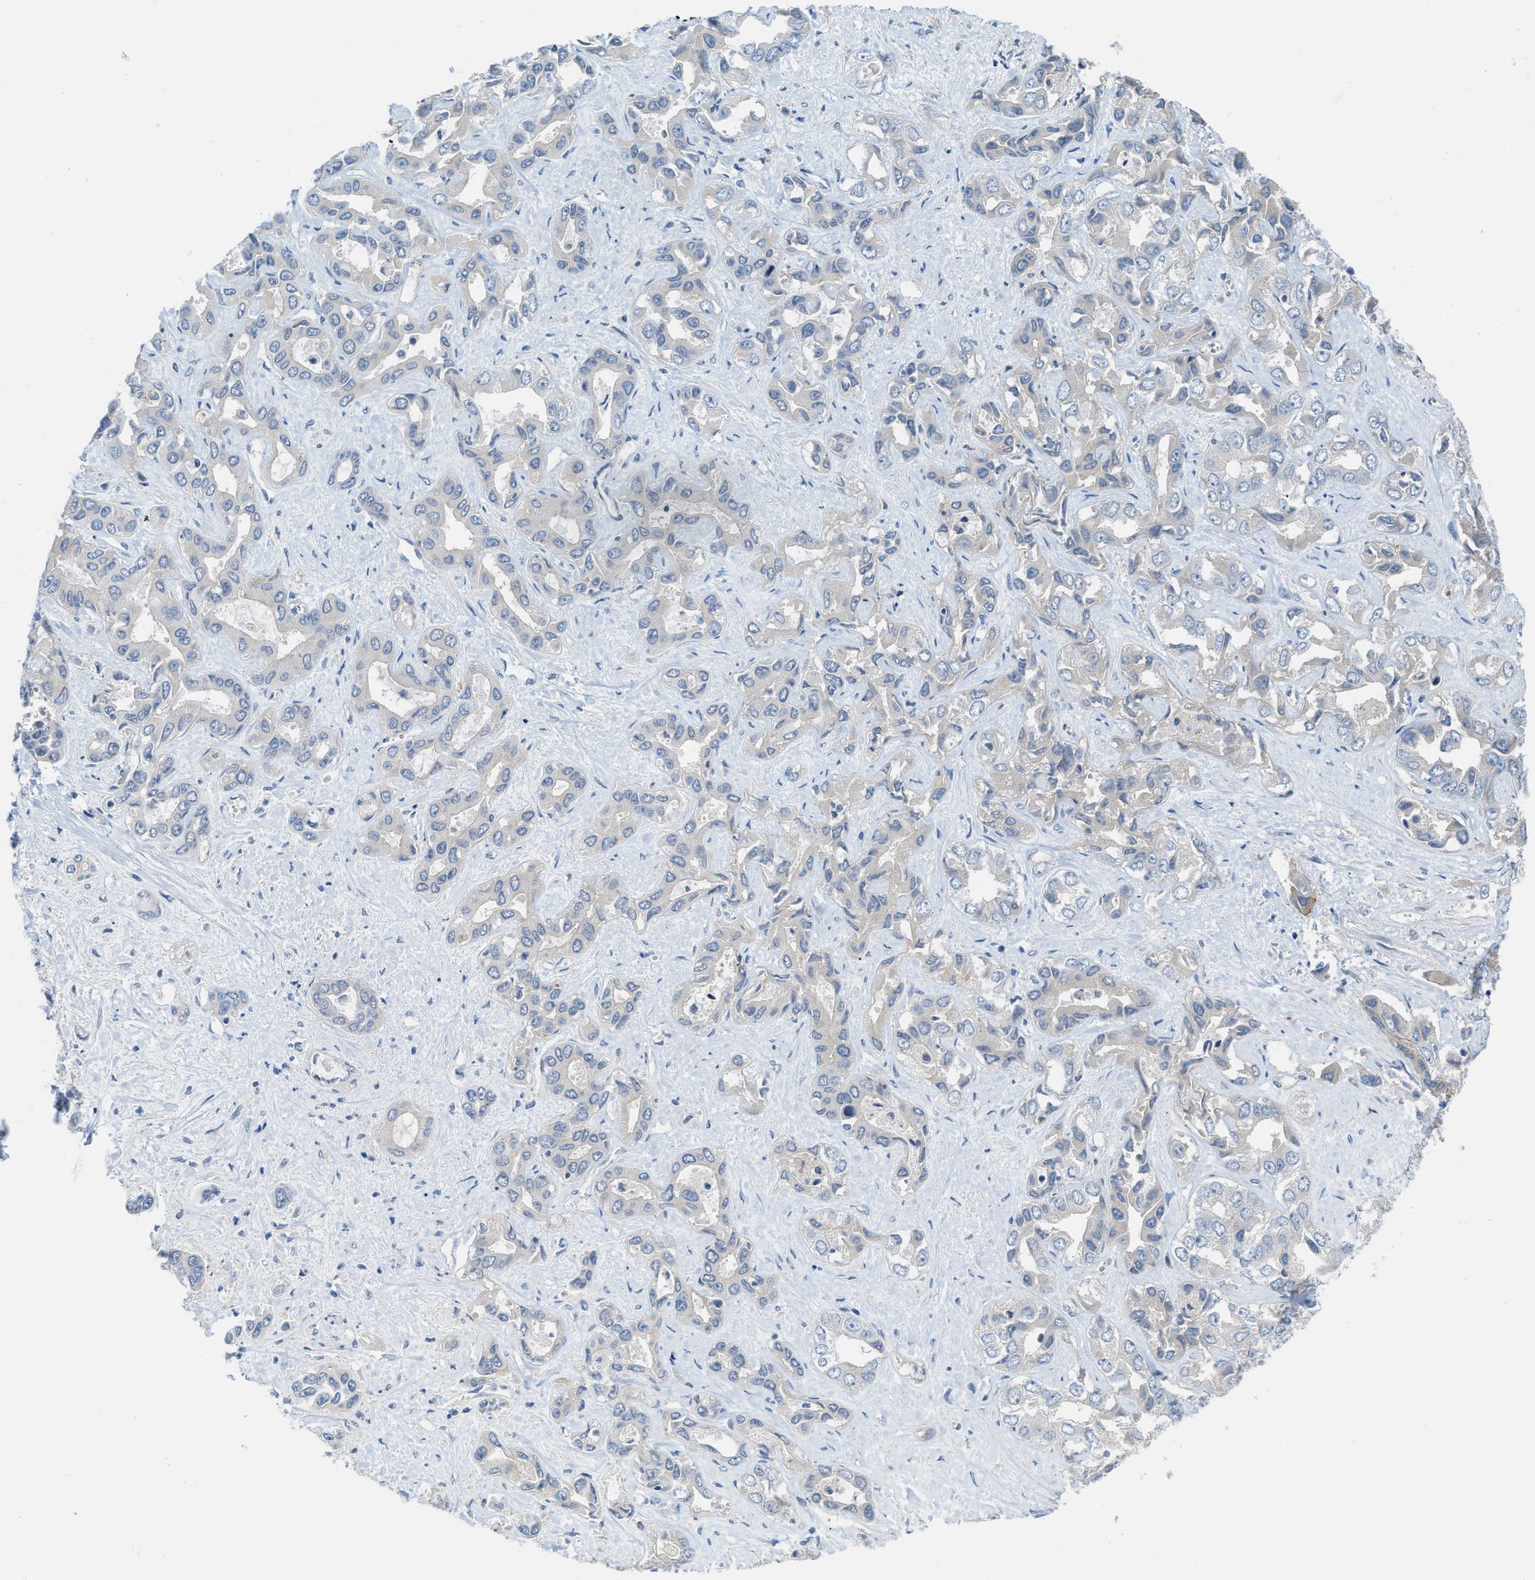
{"staining": {"intensity": "negative", "quantity": "none", "location": "none"}, "tissue": "liver cancer", "cell_type": "Tumor cells", "image_type": "cancer", "snomed": [{"axis": "morphology", "description": "Cholangiocarcinoma"}, {"axis": "topography", "description": "Liver"}], "caption": "Tumor cells show no significant expression in liver cholangiocarcinoma. The staining is performed using DAB (3,3'-diaminobenzidine) brown chromogen with nuclei counter-stained in using hematoxylin.", "gene": "BAZ2B", "patient": {"sex": "female", "age": 52}}